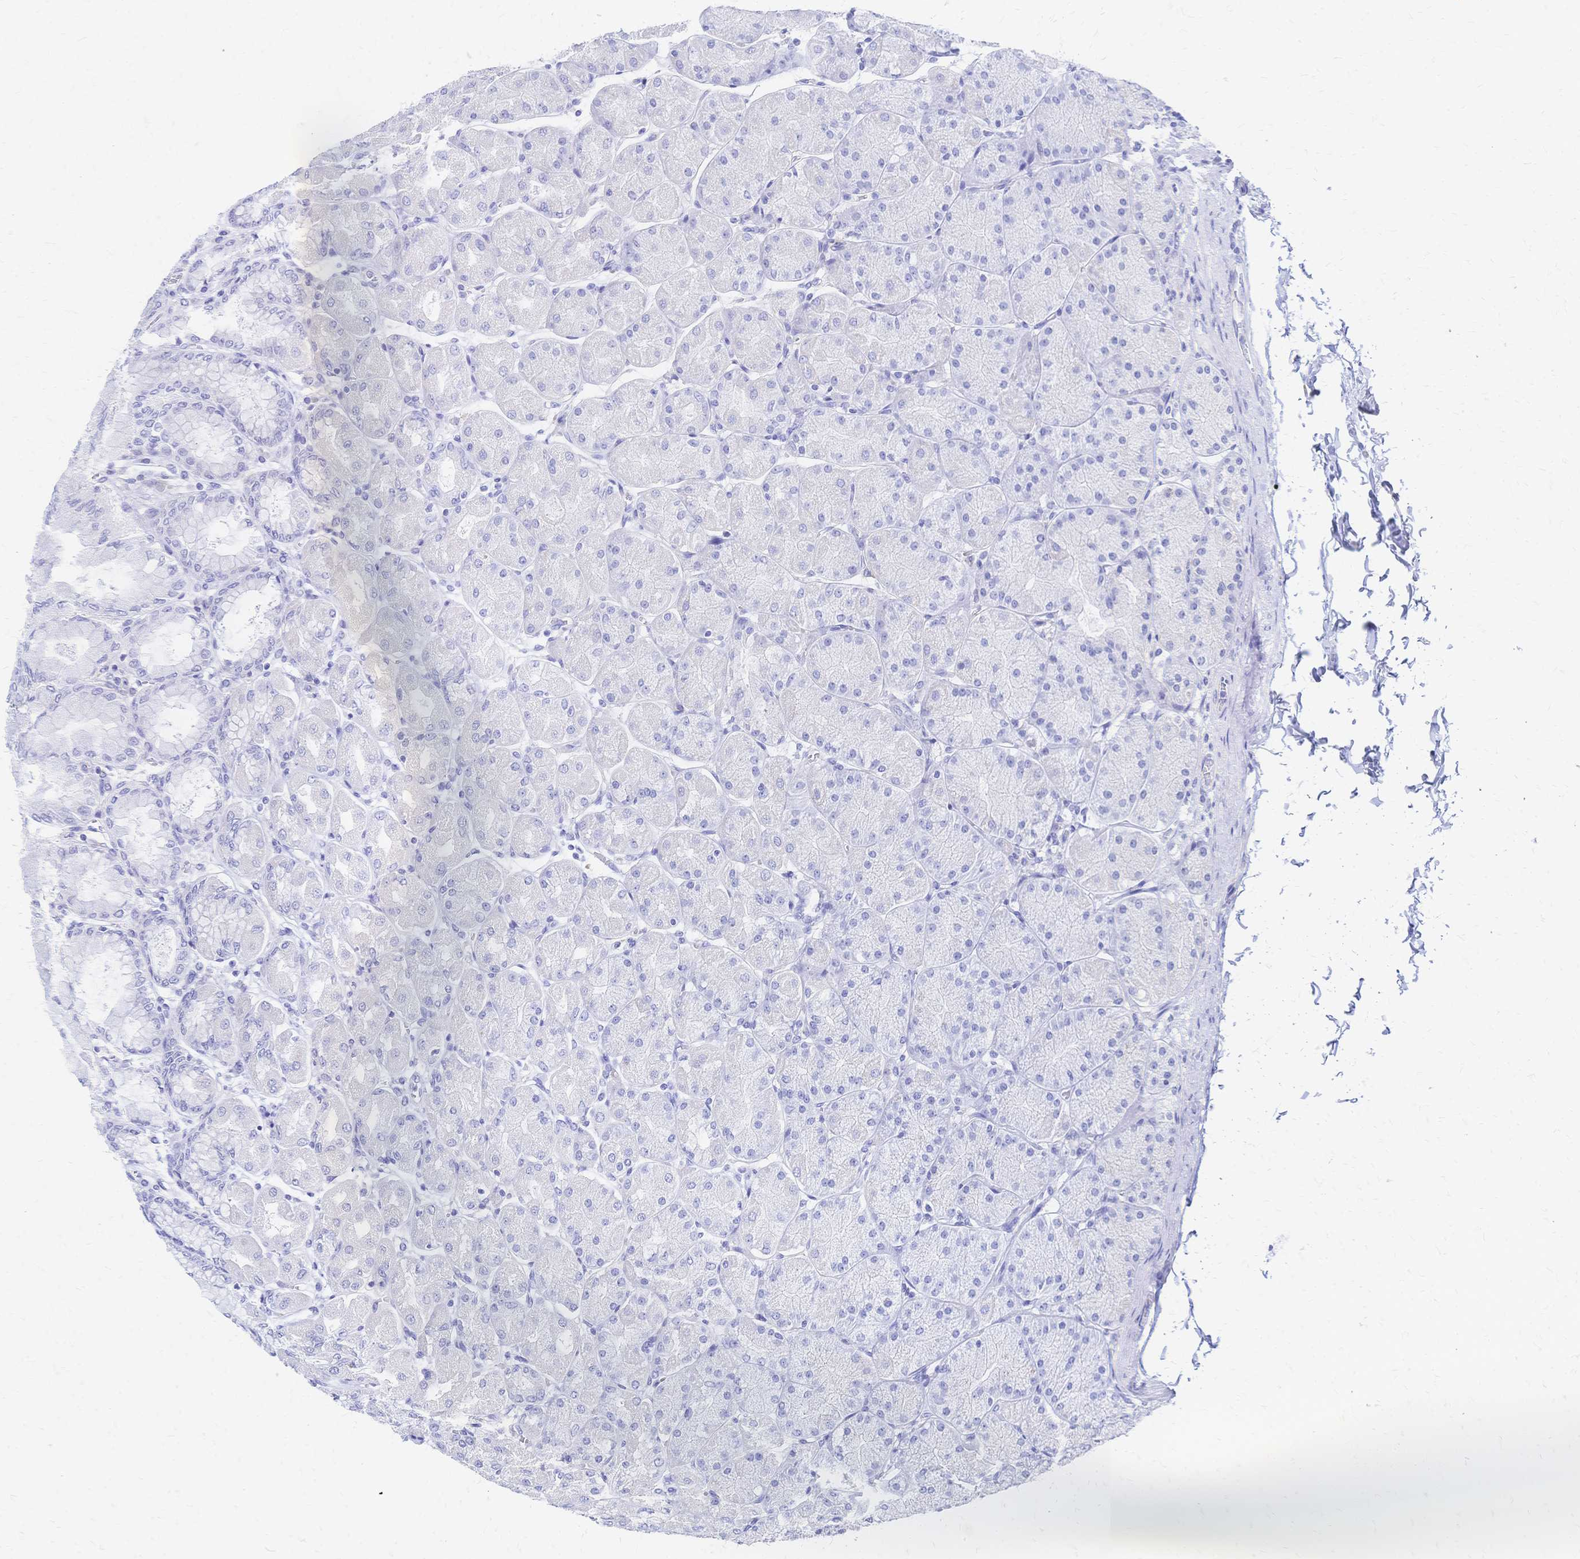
{"staining": {"intensity": "negative", "quantity": "none", "location": "none"}, "tissue": "stomach", "cell_type": "Glandular cells", "image_type": "normal", "snomed": [{"axis": "morphology", "description": "Normal tissue, NOS"}, {"axis": "topography", "description": "Stomach, upper"}], "caption": "DAB (3,3'-diaminobenzidine) immunohistochemical staining of unremarkable stomach demonstrates no significant expression in glandular cells.", "gene": "SLC5A1", "patient": {"sex": "female", "age": 56}}